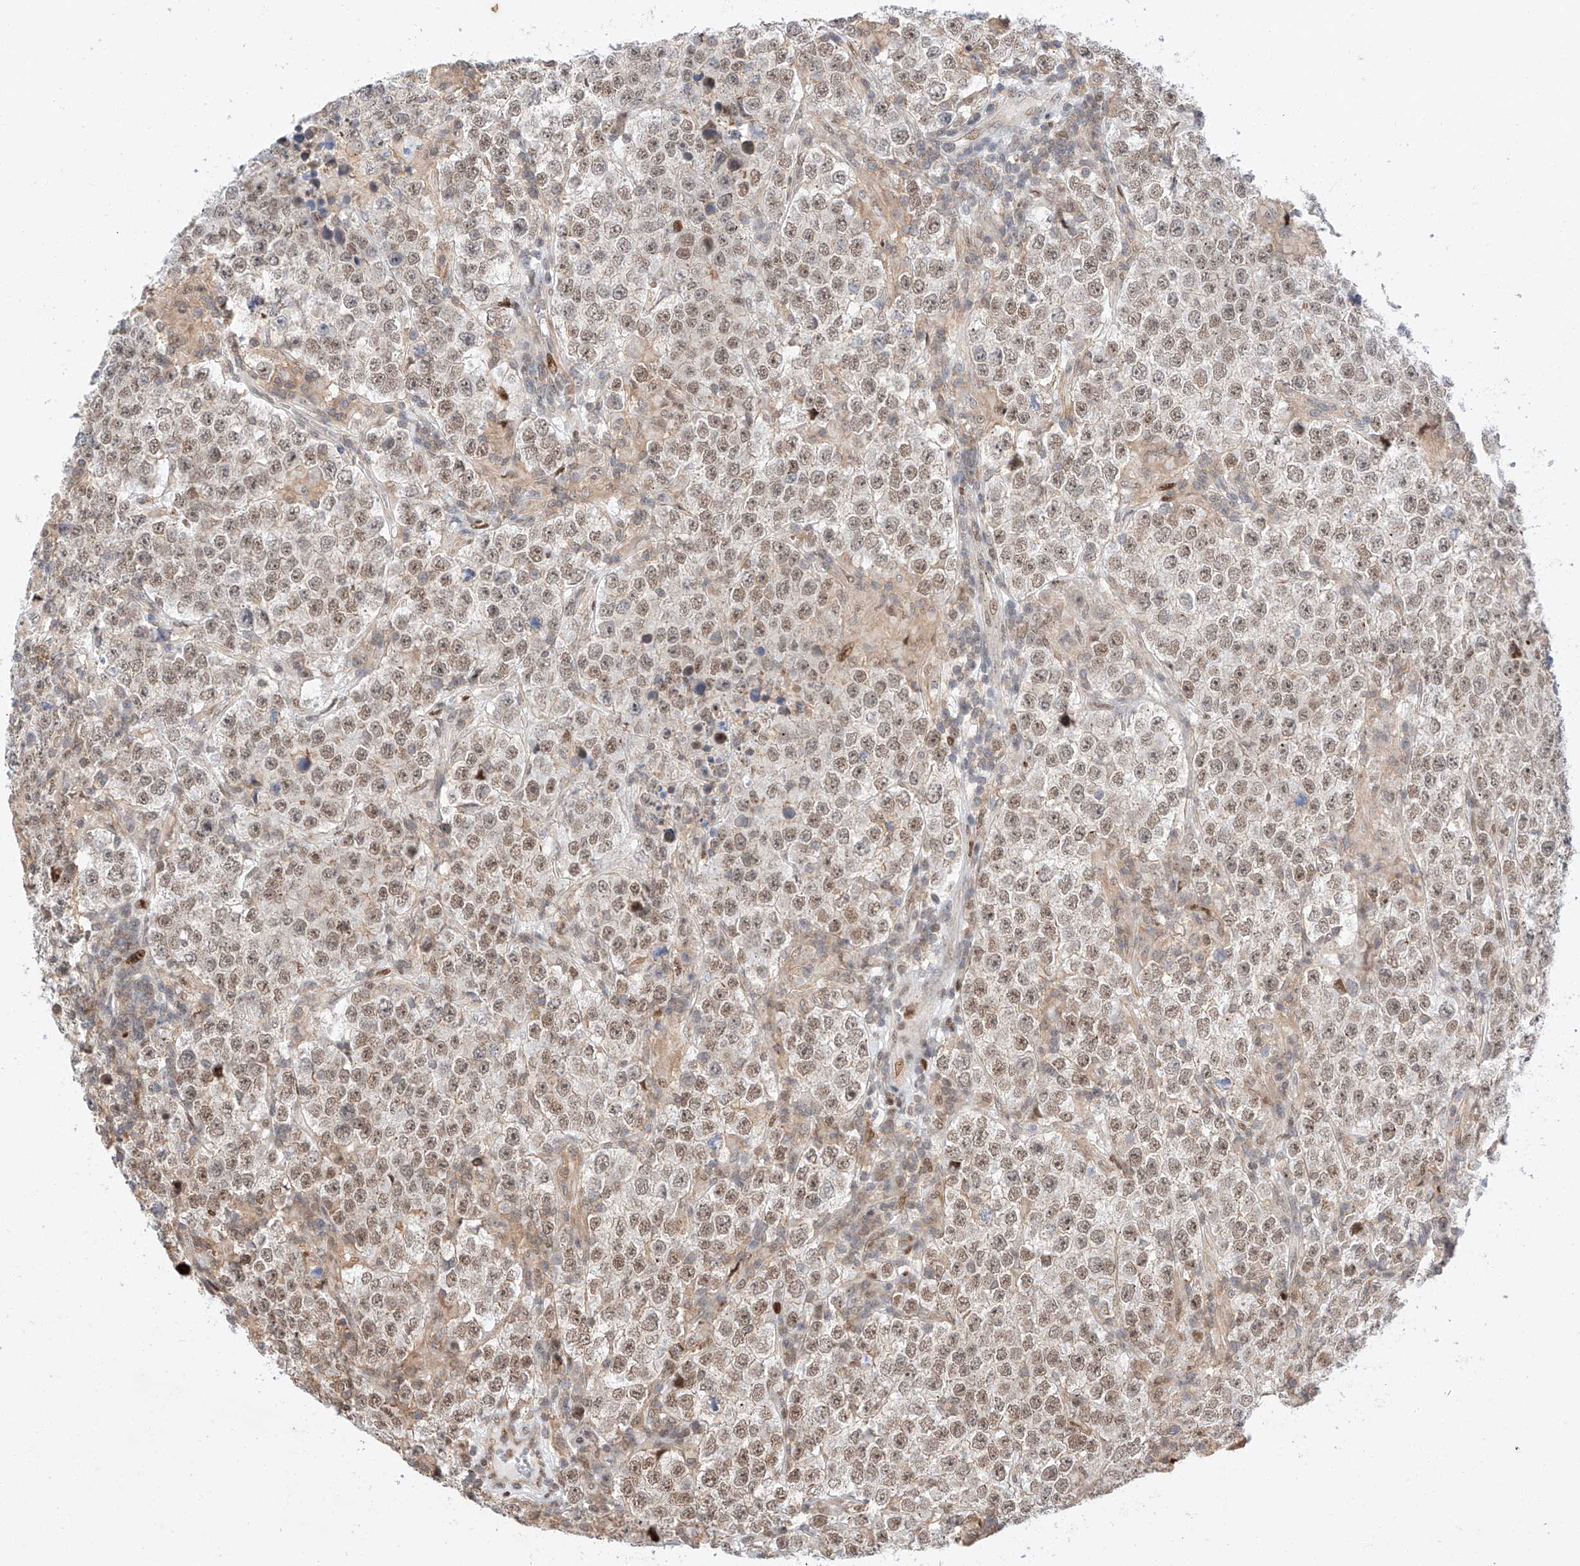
{"staining": {"intensity": "moderate", "quantity": ">75%", "location": "nuclear"}, "tissue": "testis cancer", "cell_type": "Tumor cells", "image_type": "cancer", "snomed": [{"axis": "morphology", "description": "Normal tissue, NOS"}, {"axis": "morphology", "description": "Urothelial carcinoma, High grade"}, {"axis": "morphology", "description": "Seminoma, NOS"}, {"axis": "morphology", "description": "Carcinoma, Embryonal, NOS"}, {"axis": "topography", "description": "Urinary bladder"}, {"axis": "topography", "description": "Testis"}], "caption": "DAB (3,3'-diaminobenzidine) immunohistochemical staining of urothelial carcinoma (high-grade) (testis) demonstrates moderate nuclear protein expression in about >75% of tumor cells.", "gene": "HDAC9", "patient": {"sex": "male", "age": 41}}